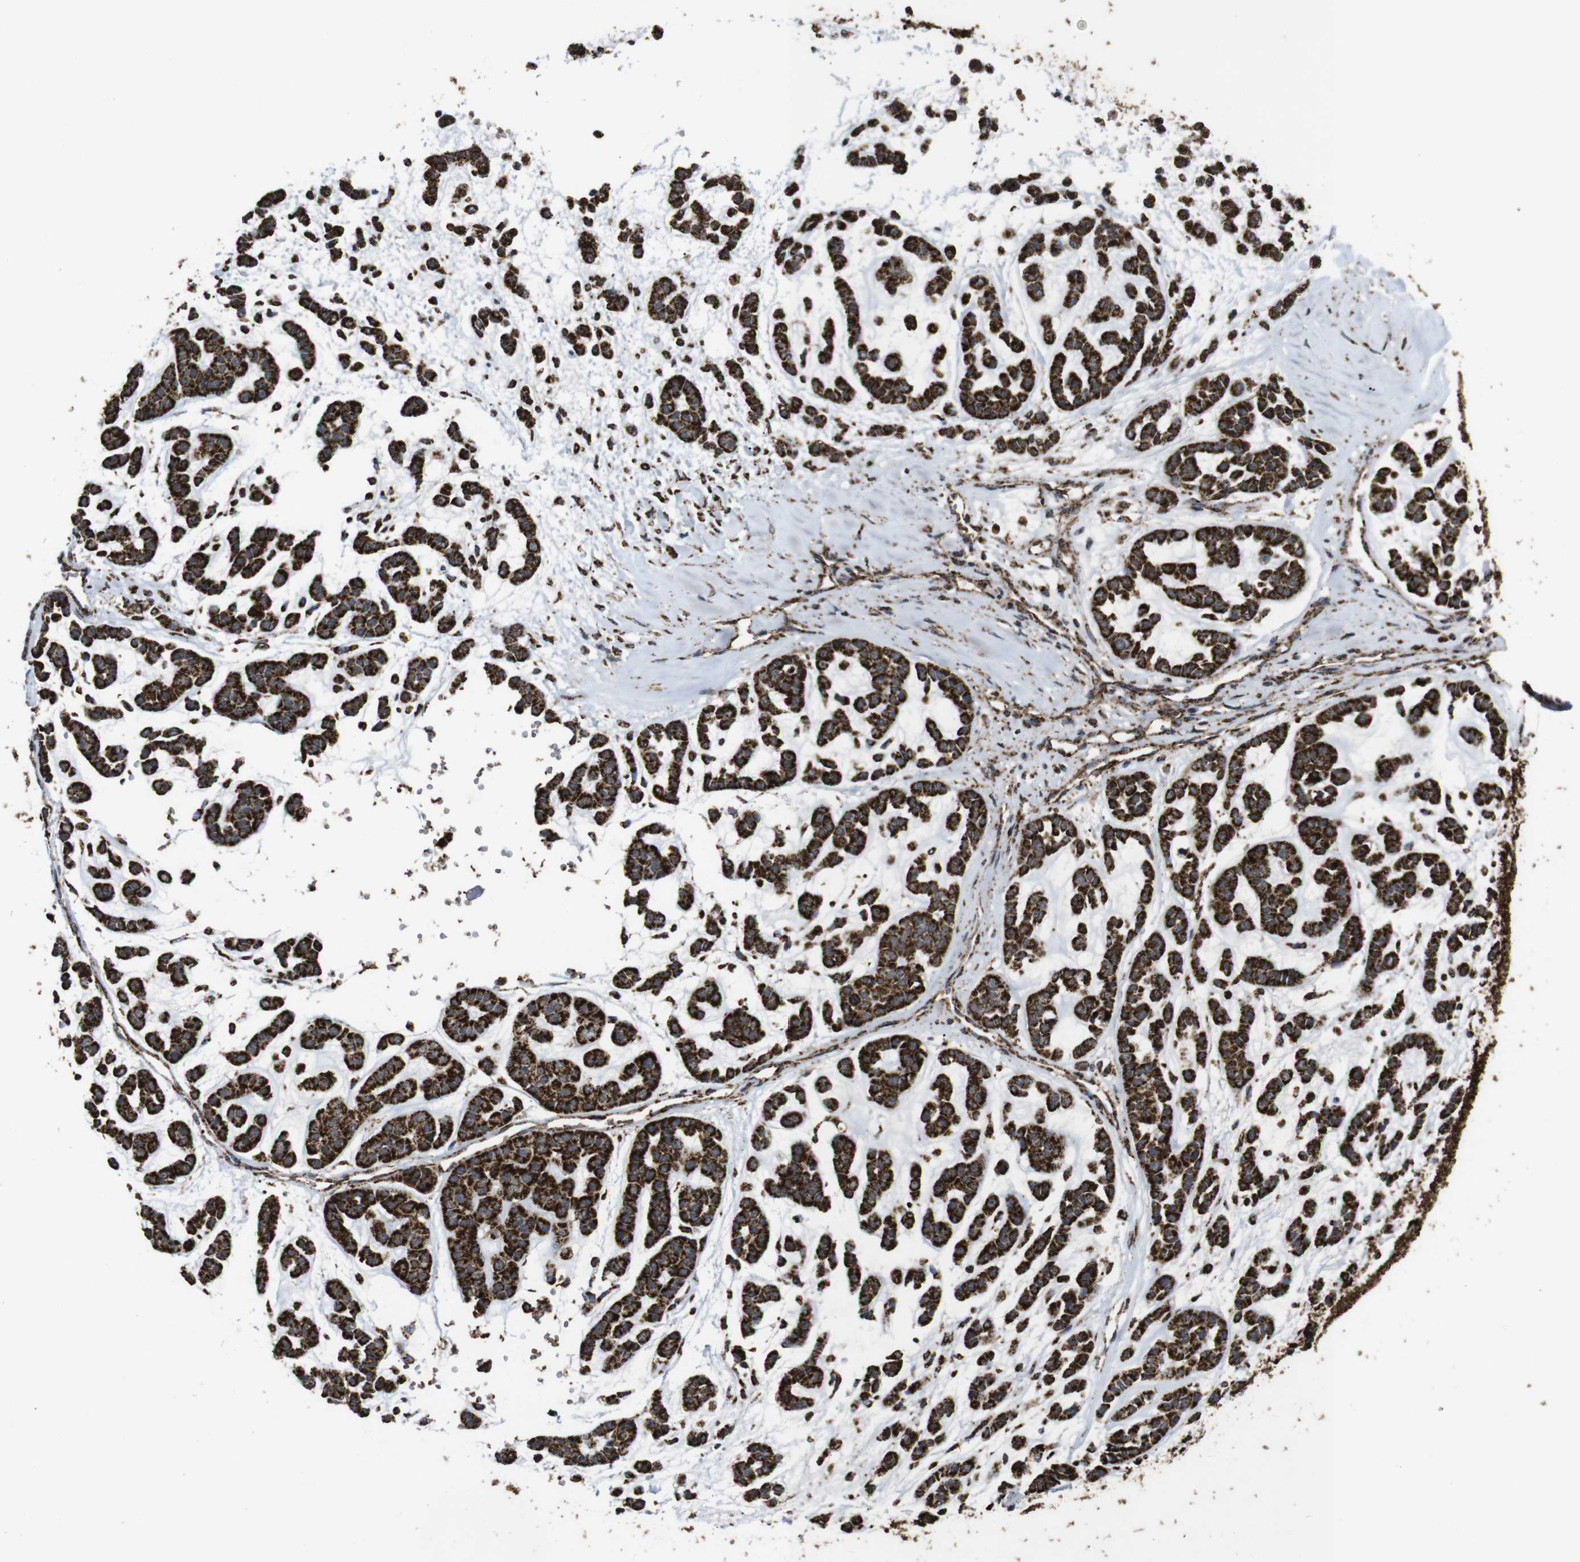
{"staining": {"intensity": "strong", "quantity": ">75%", "location": "cytoplasmic/membranous"}, "tissue": "head and neck cancer", "cell_type": "Tumor cells", "image_type": "cancer", "snomed": [{"axis": "morphology", "description": "Adenocarcinoma, NOS"}, {"axis": "morphology", "description": "Adenoma, NOS"}, {"axis": "topography", "description": "Head-Neck"}], "caption": "An IHC micrograph of neoplastic tissue is shown. Protein staining in brown highlights strong cytoplasmic/membranous positivity in adenocarcinoma (head and neck) within tumor cells.", "gene": "ATP5F1A", "patient": {"sex": "female", "age": 55}}